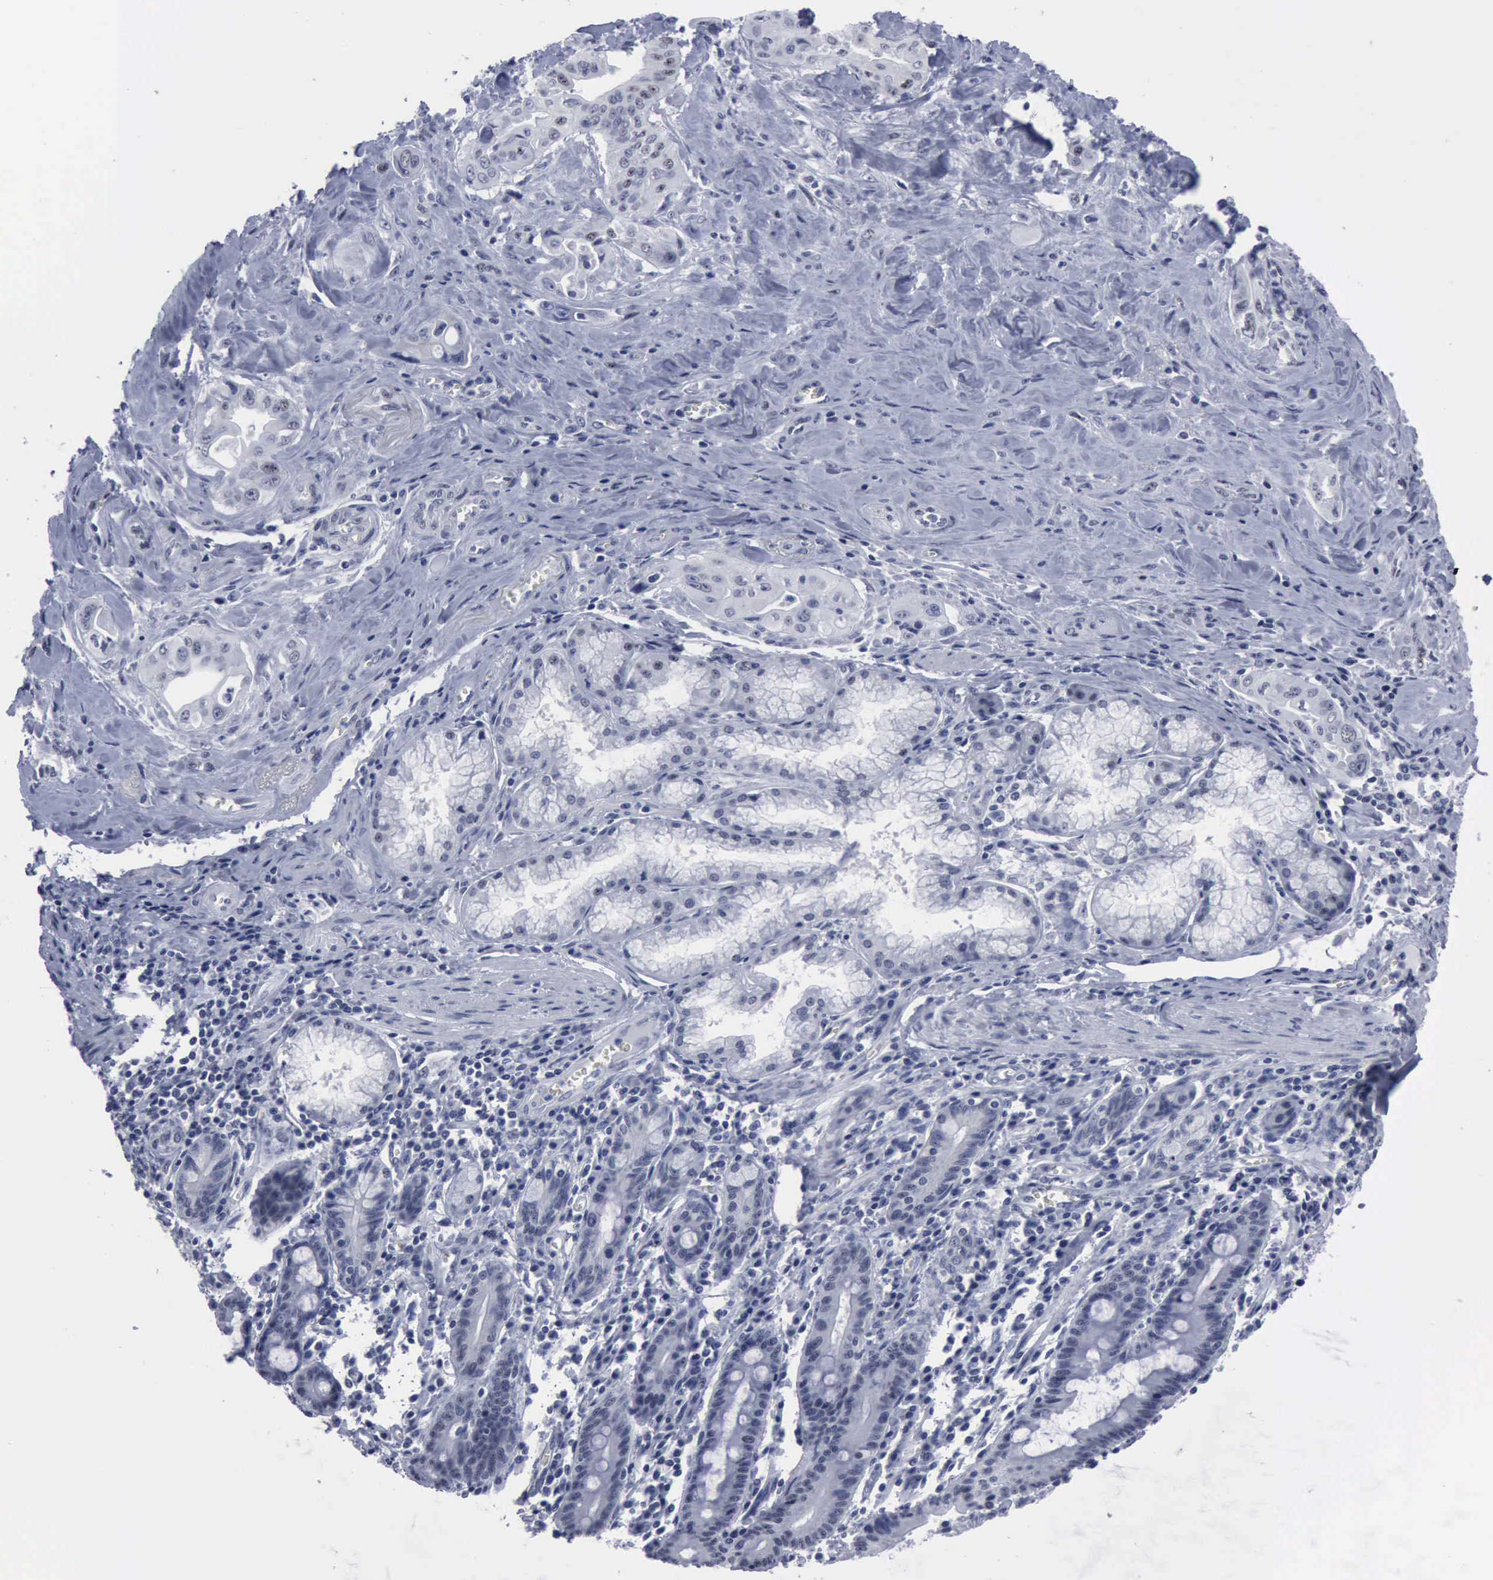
{"staining": {"intensity": "negative", "quantity": "none", "location": "none"}, "tissue": "pancreatic cancer", "cell_type": "Tumor cells", "image_type": "cancer", "snomed": [{"axis": "morphology", "description": "Adenocarcinoma, NOS"}, {"axis": "topography", "description": "Pancreas"}], "caption": "High power microscopy image of an immunohistochemistry photomicrograph of pancreatic cancer, revealing no significant staining in tumor cells. (DAB (3,3'-diaminobenzidine) IHC with hematoxylin counter stain).", "gene": "BRD1", "patient": {"sex": "male", "age": 77}}